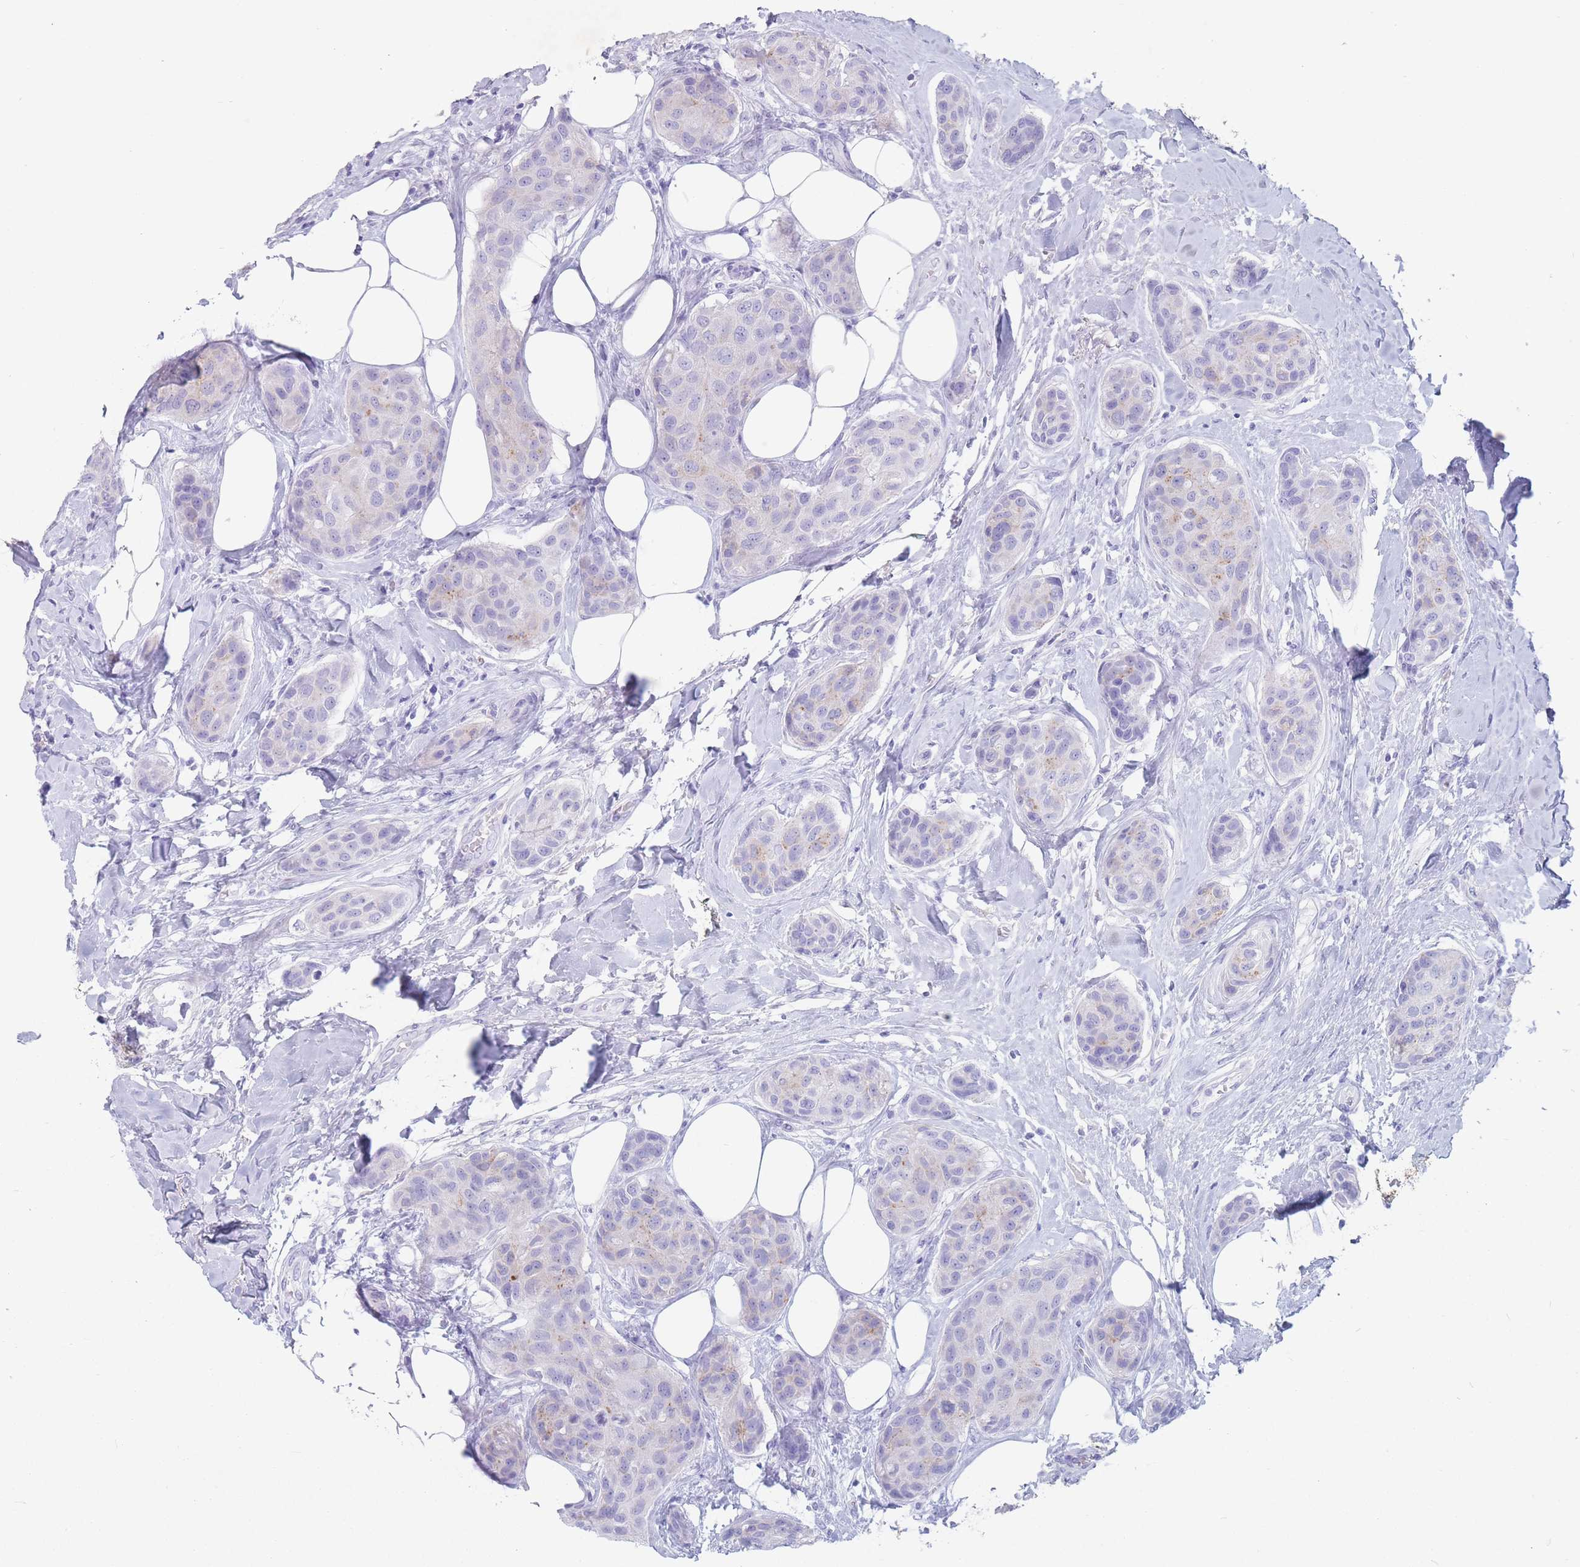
{"staining": {"intensity": "negative", "quantity": "none", "location": "none"}, "tissue": "breast cancer", "cell_type": "Tumor cells", "image_type": "cancer", "snomed": [{"axis": "morphology", "description": "Duct carcinoma"}, {"axis": "topography", "description": "Breast"}, {"axis": "topography", "description": "Lymph node"}], "caption": "An immunohistochemistry (IHC) image of breast cancer (intraductal carcinoma) is shown. There is no staining in tumor cells of breast cancer (intraductal carcinoma). (Brightfield microscopy of DAB IHC at high magnification).", "gene": "ST3GAL5", "patient": {"sex": "female", "age": 80}}